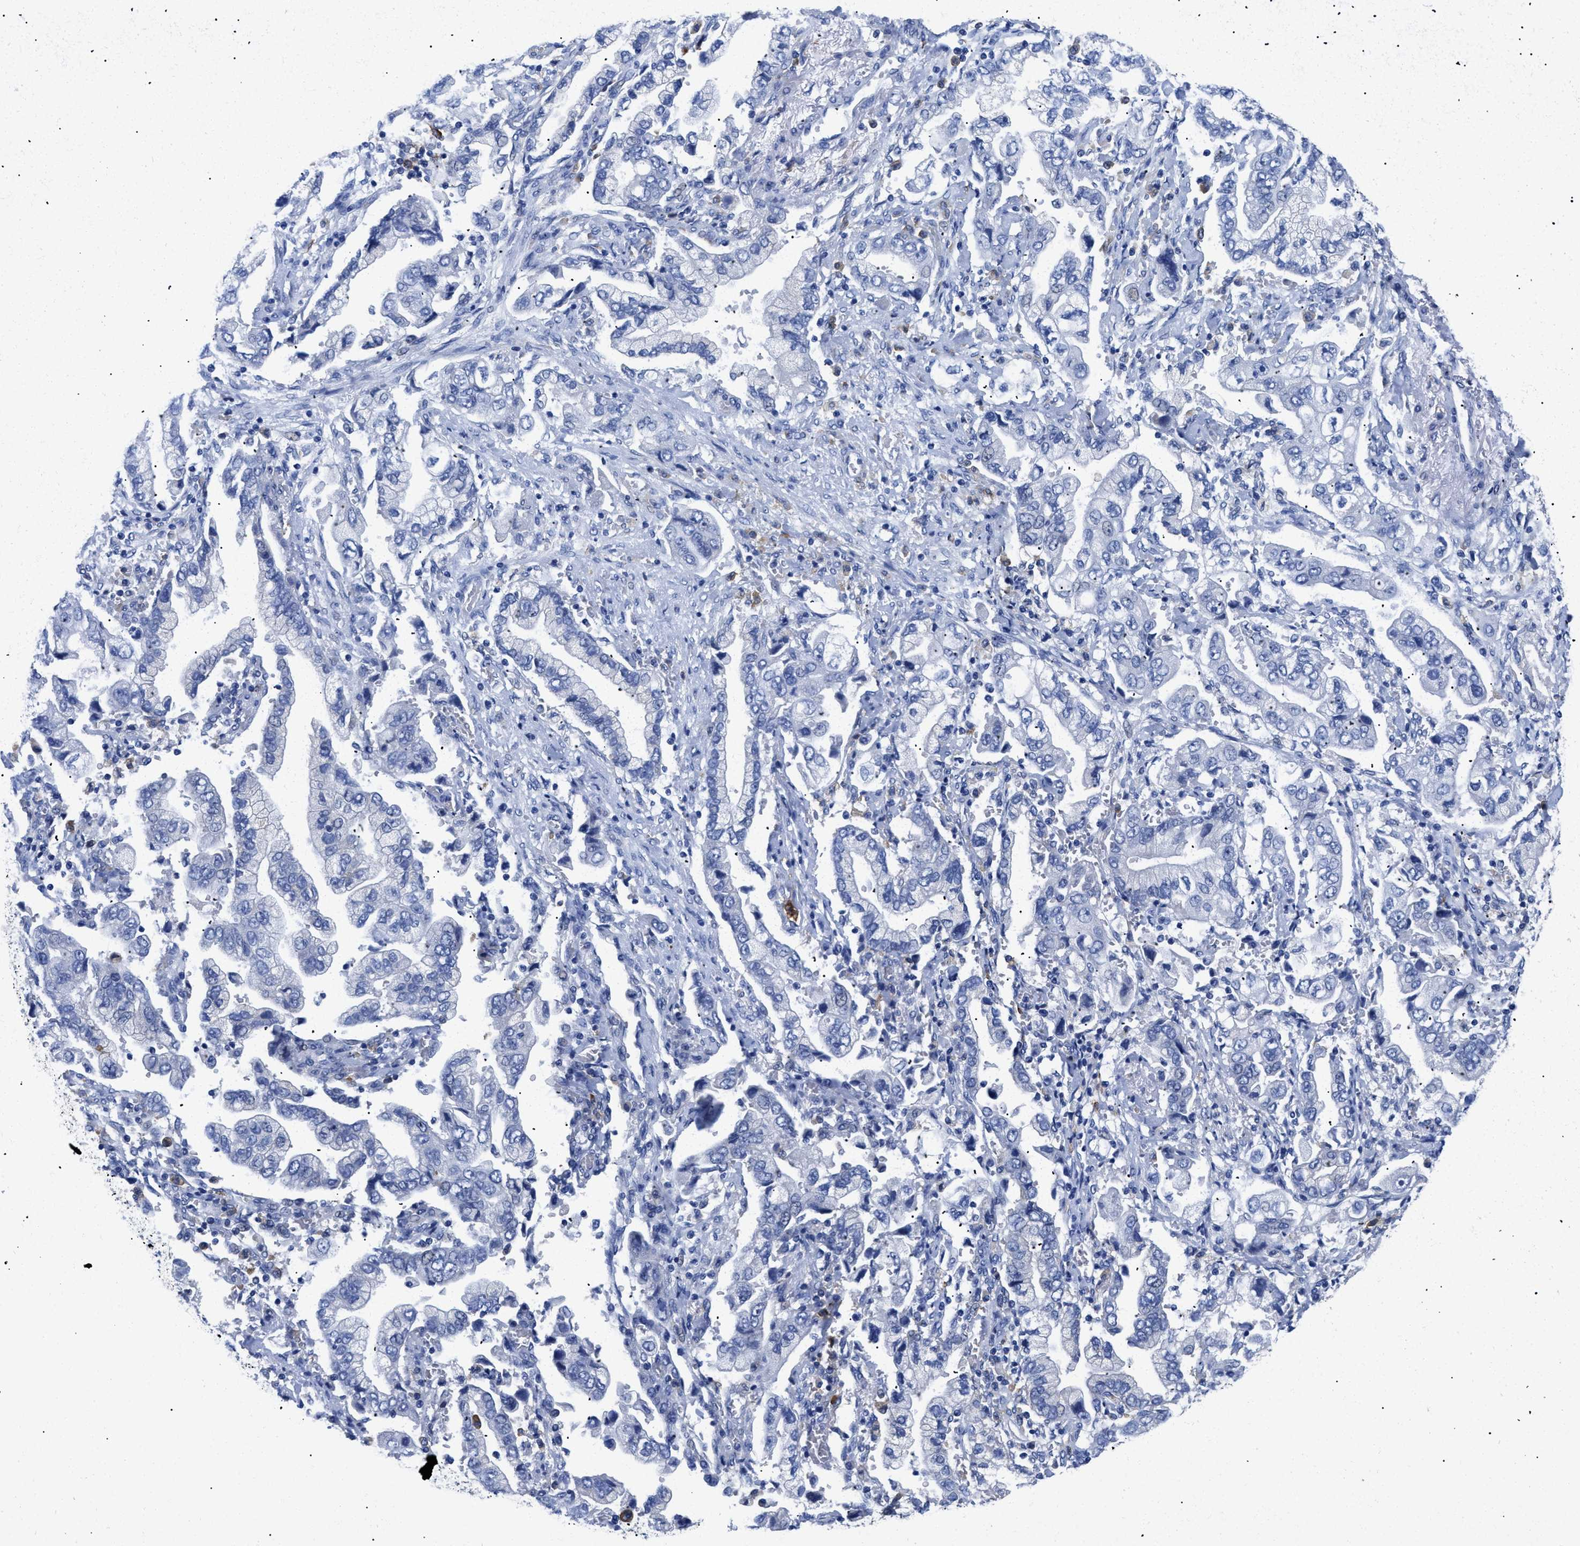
{"staining": {"intensity": "negative", "quantity": "none", "location": "none"}, "tissue": "stomach cancer", "cell_type": "Tumor cells", "image_type": "cancer", "snomed": [{"axis": "morphology", "description": "Normal tissue, NOS"}, {"axis": "morphology", "description": "Adenocarcinoma, NOS"}, {"axis": "topography", "description": "Stomach"}], "caption": "The IHC histopathology image has no significant positivity in tumor cells of stomach adenocarcinoma tissue.", "gene": "HLA-DPA1", "patient": {"sex": "male", "age": 62}}